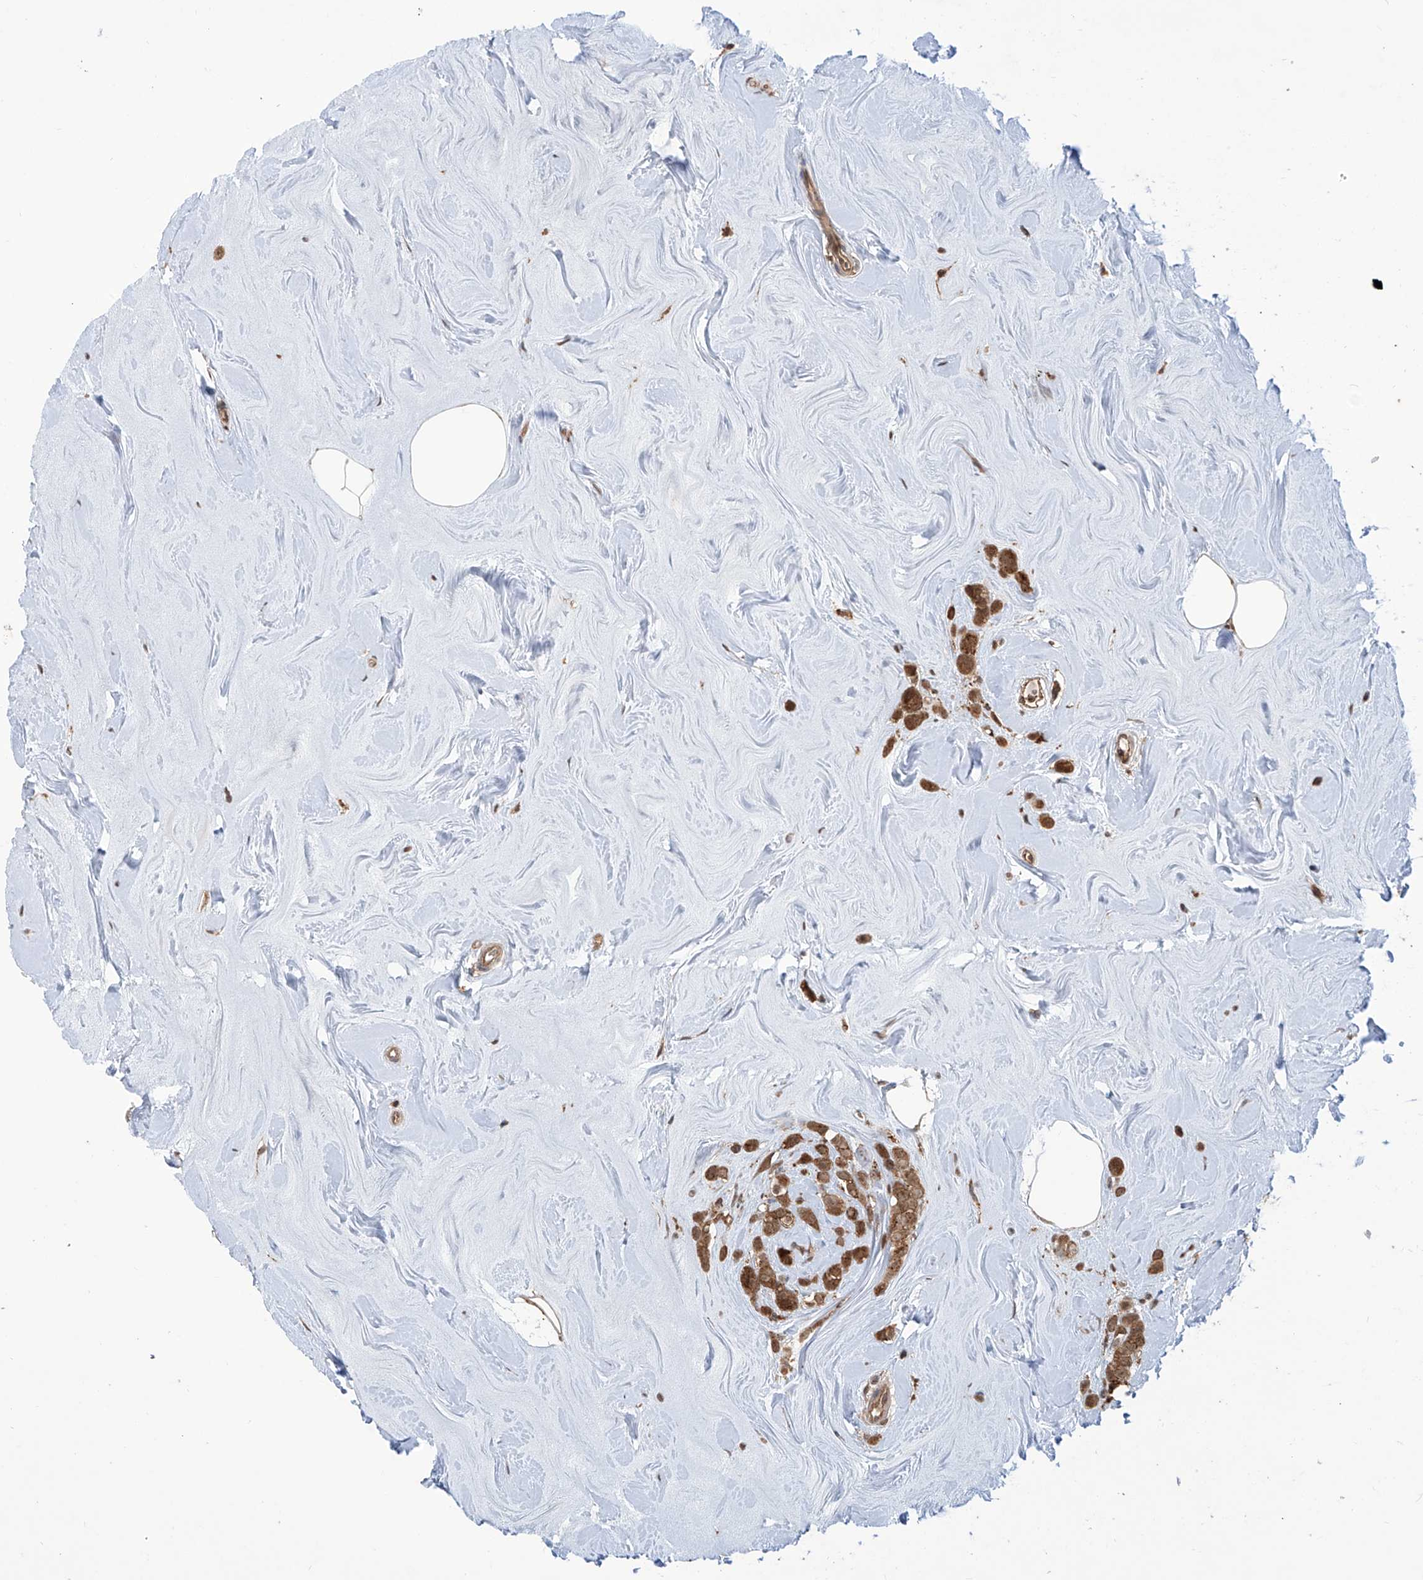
{"staining": {"intensity": "moderate", "quantity": ">75%", "location": "cytoplasmic/membranous"}, "tissue": "breast cancer", "cell_type": "Tumor cells", "image_type": "cancer", "snomed": [{"axis": "morphology", "description": "Lobular carcinoma"}, {"axis": "topography", "description": "Breast"}], "caption": "Protein staining of breast cancer tissue shows moderate cytoplasmic/membranous positivity in about >75% of tumor cells.", "gene": "HOXC8", "patient": {"sex": "female", "age": 47}}